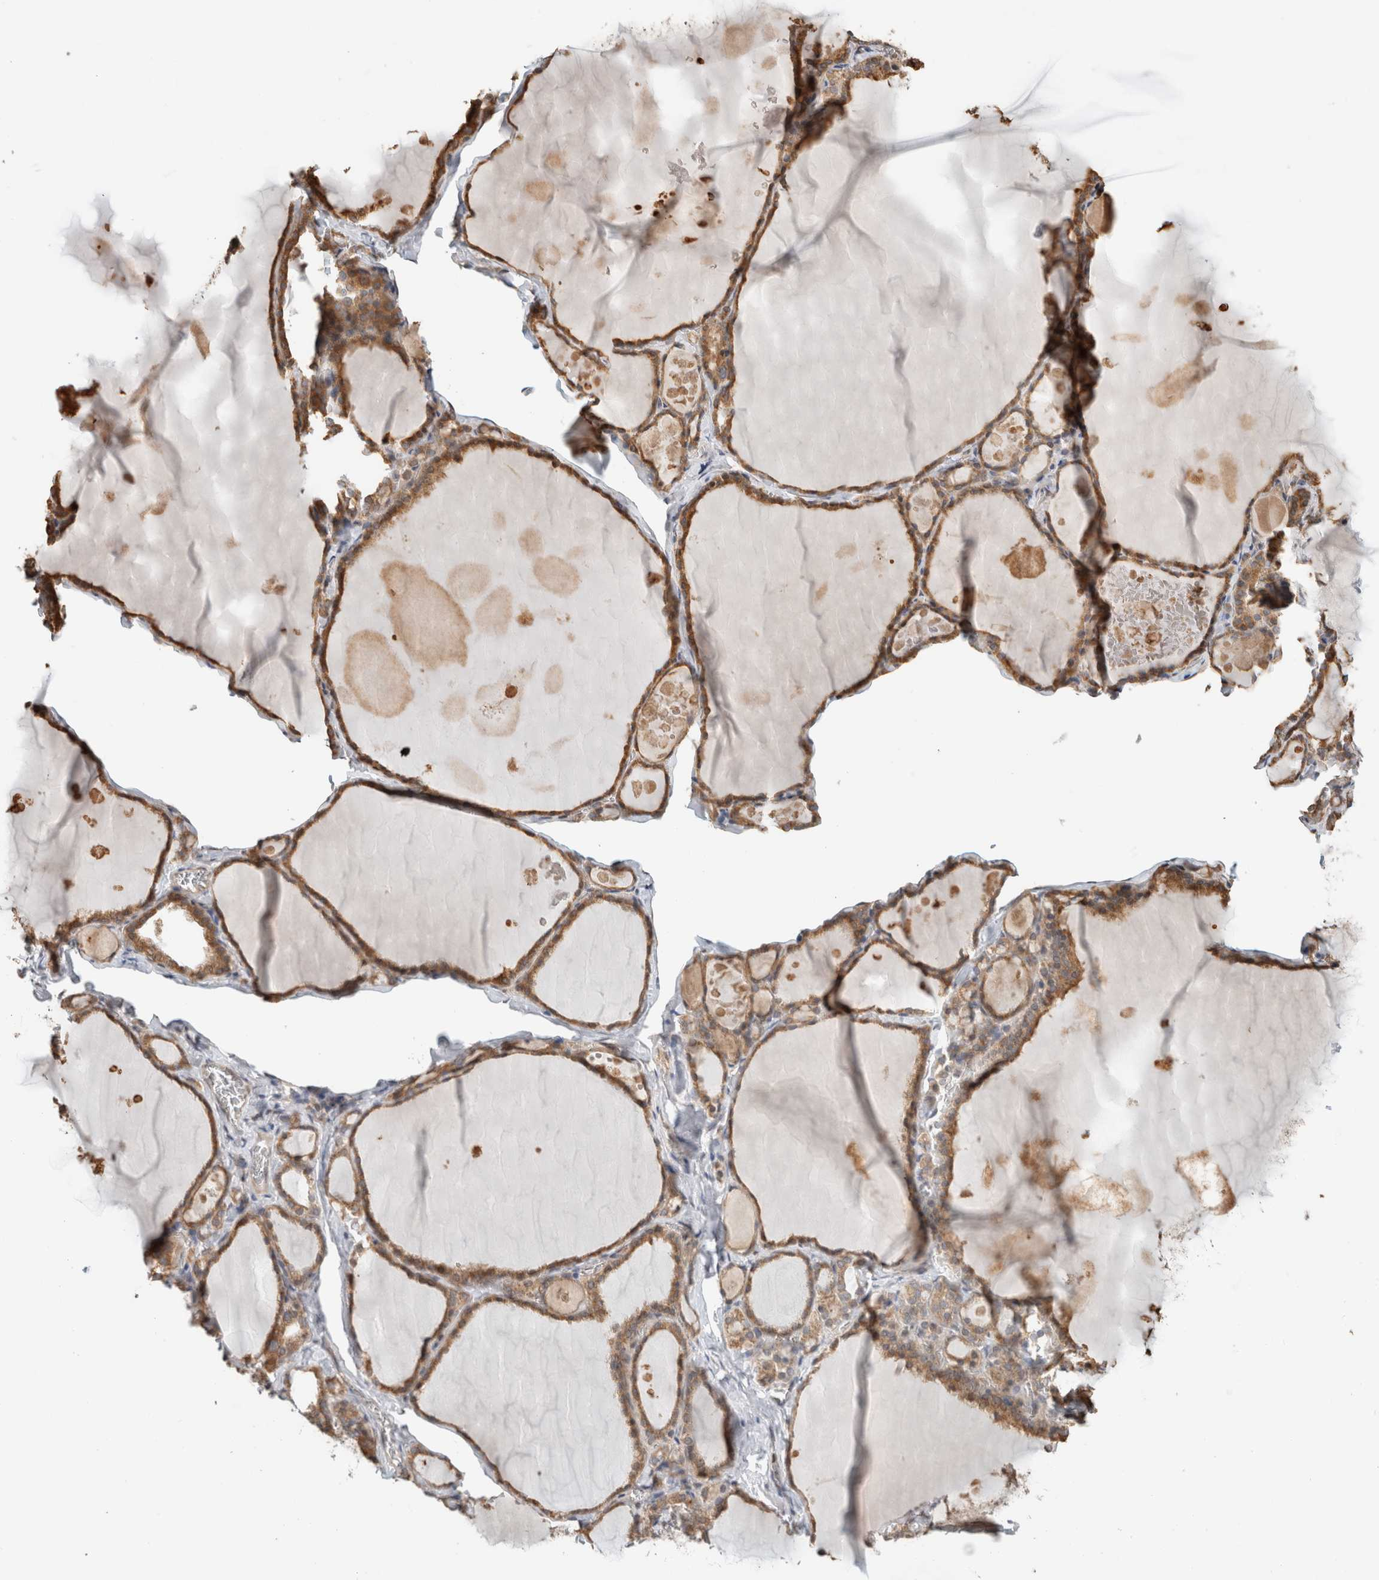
{"staining": {"intensity": "moderate", "quantity": ">75%", "location": "cytoplasmic/membranous"}, "tissue": "thyroid gland", "cell_type": "Glandular cells", "image_type": "normal", "snomed": [{"axis": "morphology", "description": "Normal tissue, NOS"}, {"axis": "topography", "description": "Thyroid gland"}], "caption": "Immunohistochemical staining of benign thyroid gland reveals moderate cytoplasmic/membranous protein expression in approximately >75% of glandular cells. The staining was performed using DAB to visualize the protein expression in brown, while the nuclei were stained in blue with hematoxylin (Magnification: 20x).", "gene": "GINS4", "patient": {"sex": "male", "age": 56}}